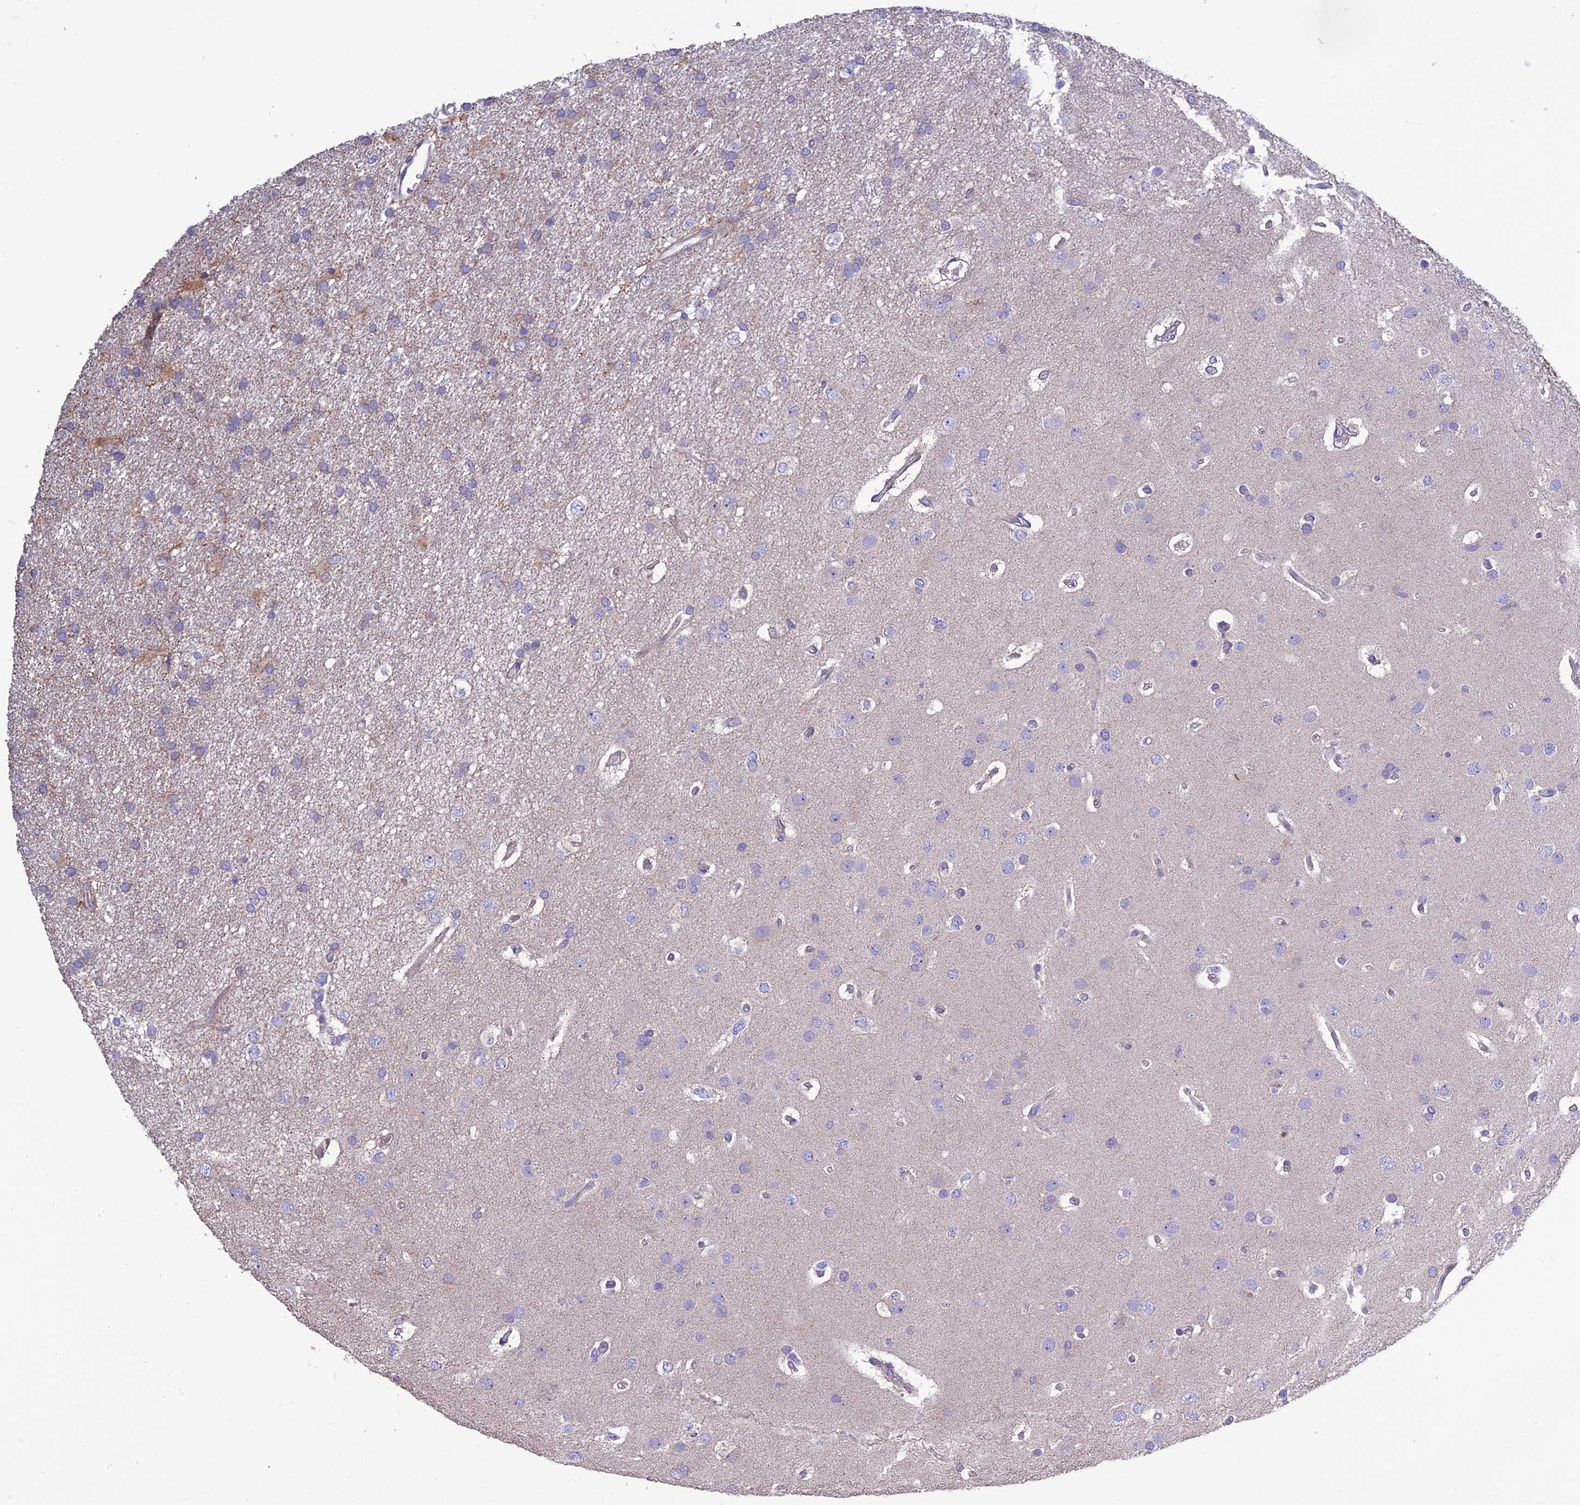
{"staining": {"intensity": "negative", "quantity": "none", "location": "none"}, "tissue": "glioma", "cell_type": "Tumor cells", "image_type": "cancer", "snomed": [{"axis": "morphology", "description": "Glioma, malignant, High grade"}, {"axis": "topography", "description": "Brain"}], "caption": "There is no significant staining in tumor cells of malignant glioma (high-grade). (DAB (3,3'-diaminobenzidine) IHC, high magnification).", "gene": "BHMT2", "patient": {"sex": "male", "age": 77}}